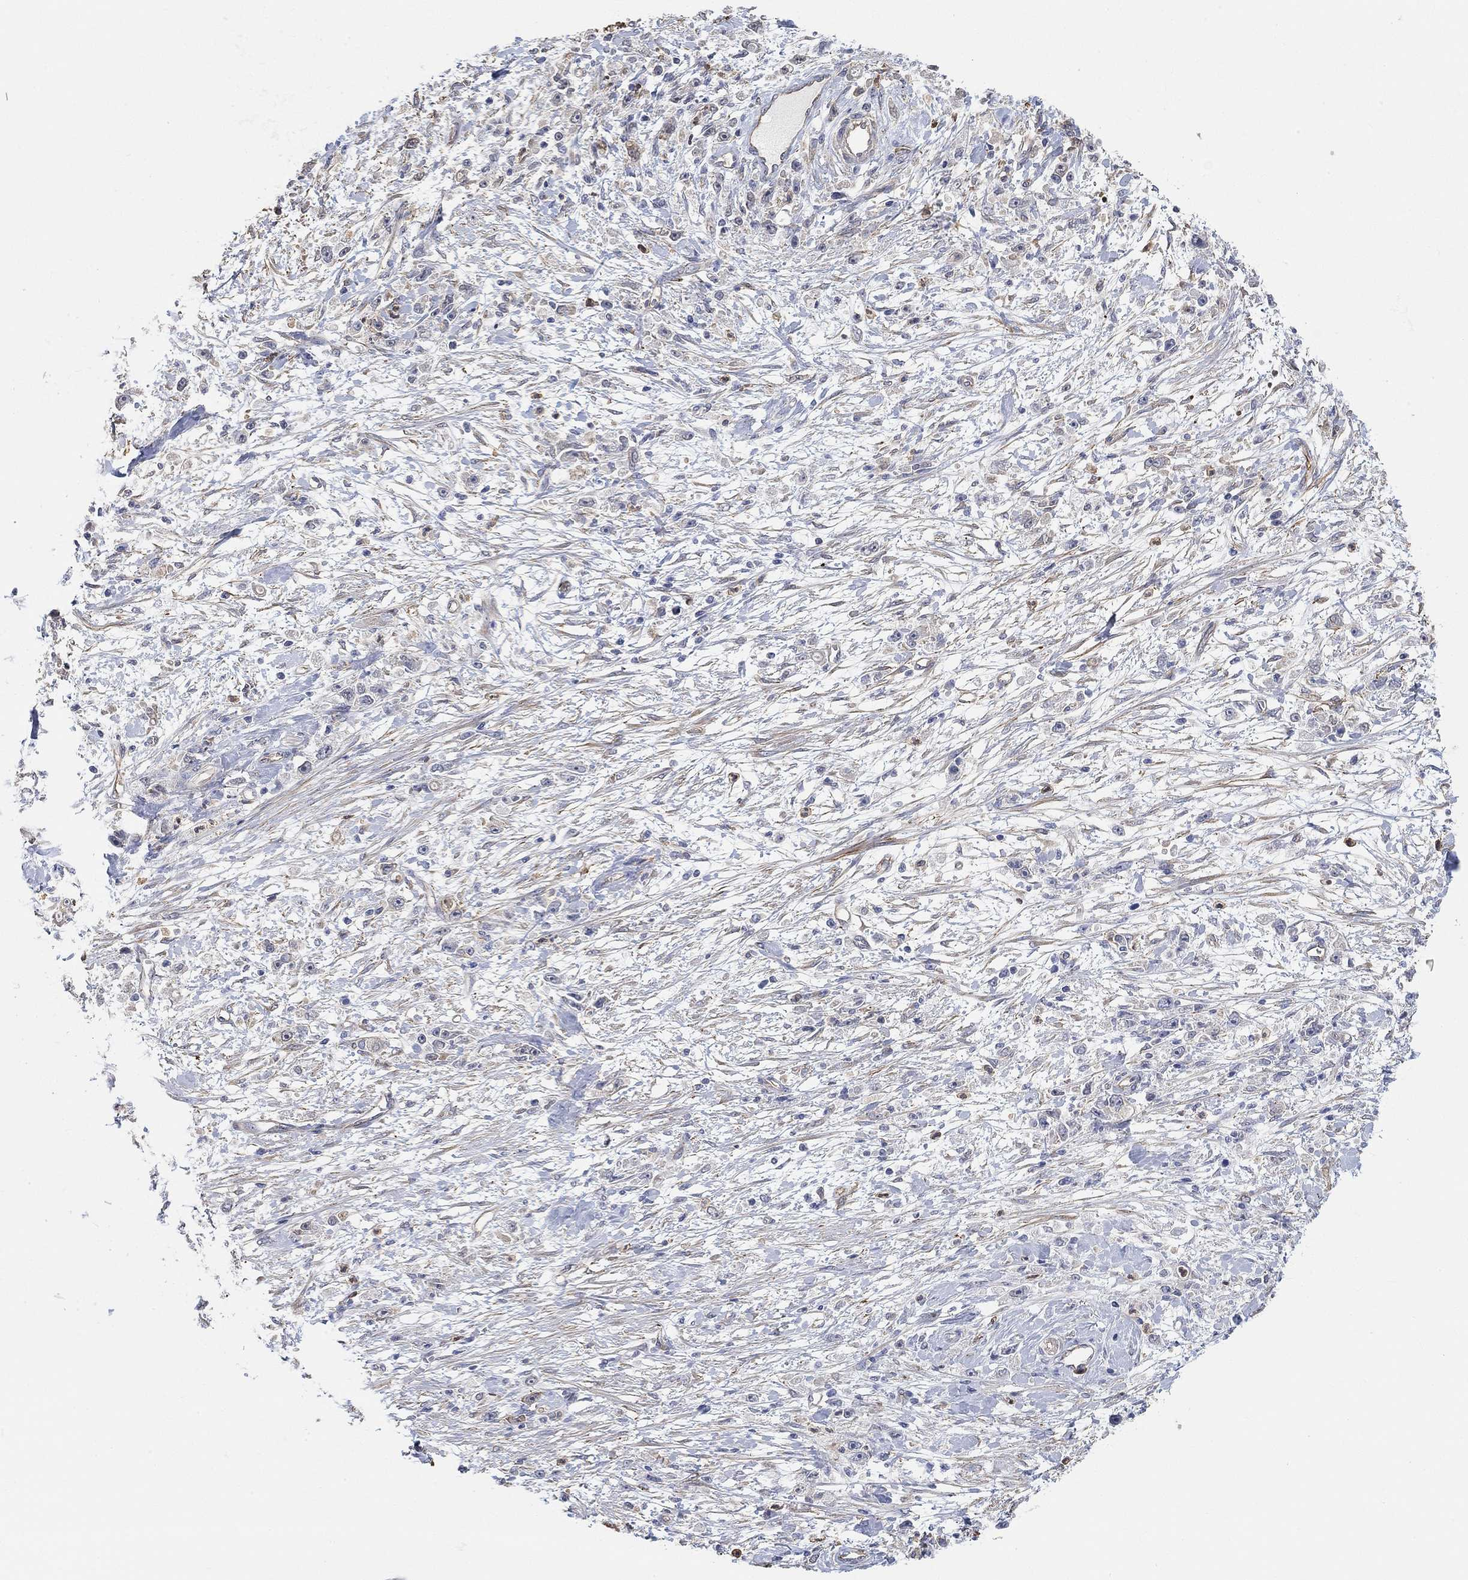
{"staining": {"intensity": "negative", "quantity": "none", "location": "none"}, "tissue": "stomach cancer", "cell_type": "Tumor cells", "image_type": "cancer", "snomed": [{"axis": "morphology", "description": "Adenocarcinoma, NOS"}, {"axis": "topography", "description": "Stomach"}], "caption": "Stomach adenocarcinoma was stained to show a protein in brown. There is no significant staining in tumor cells.", "gene": "SYT16", "patient": {"sex": "female", "age": 59}}